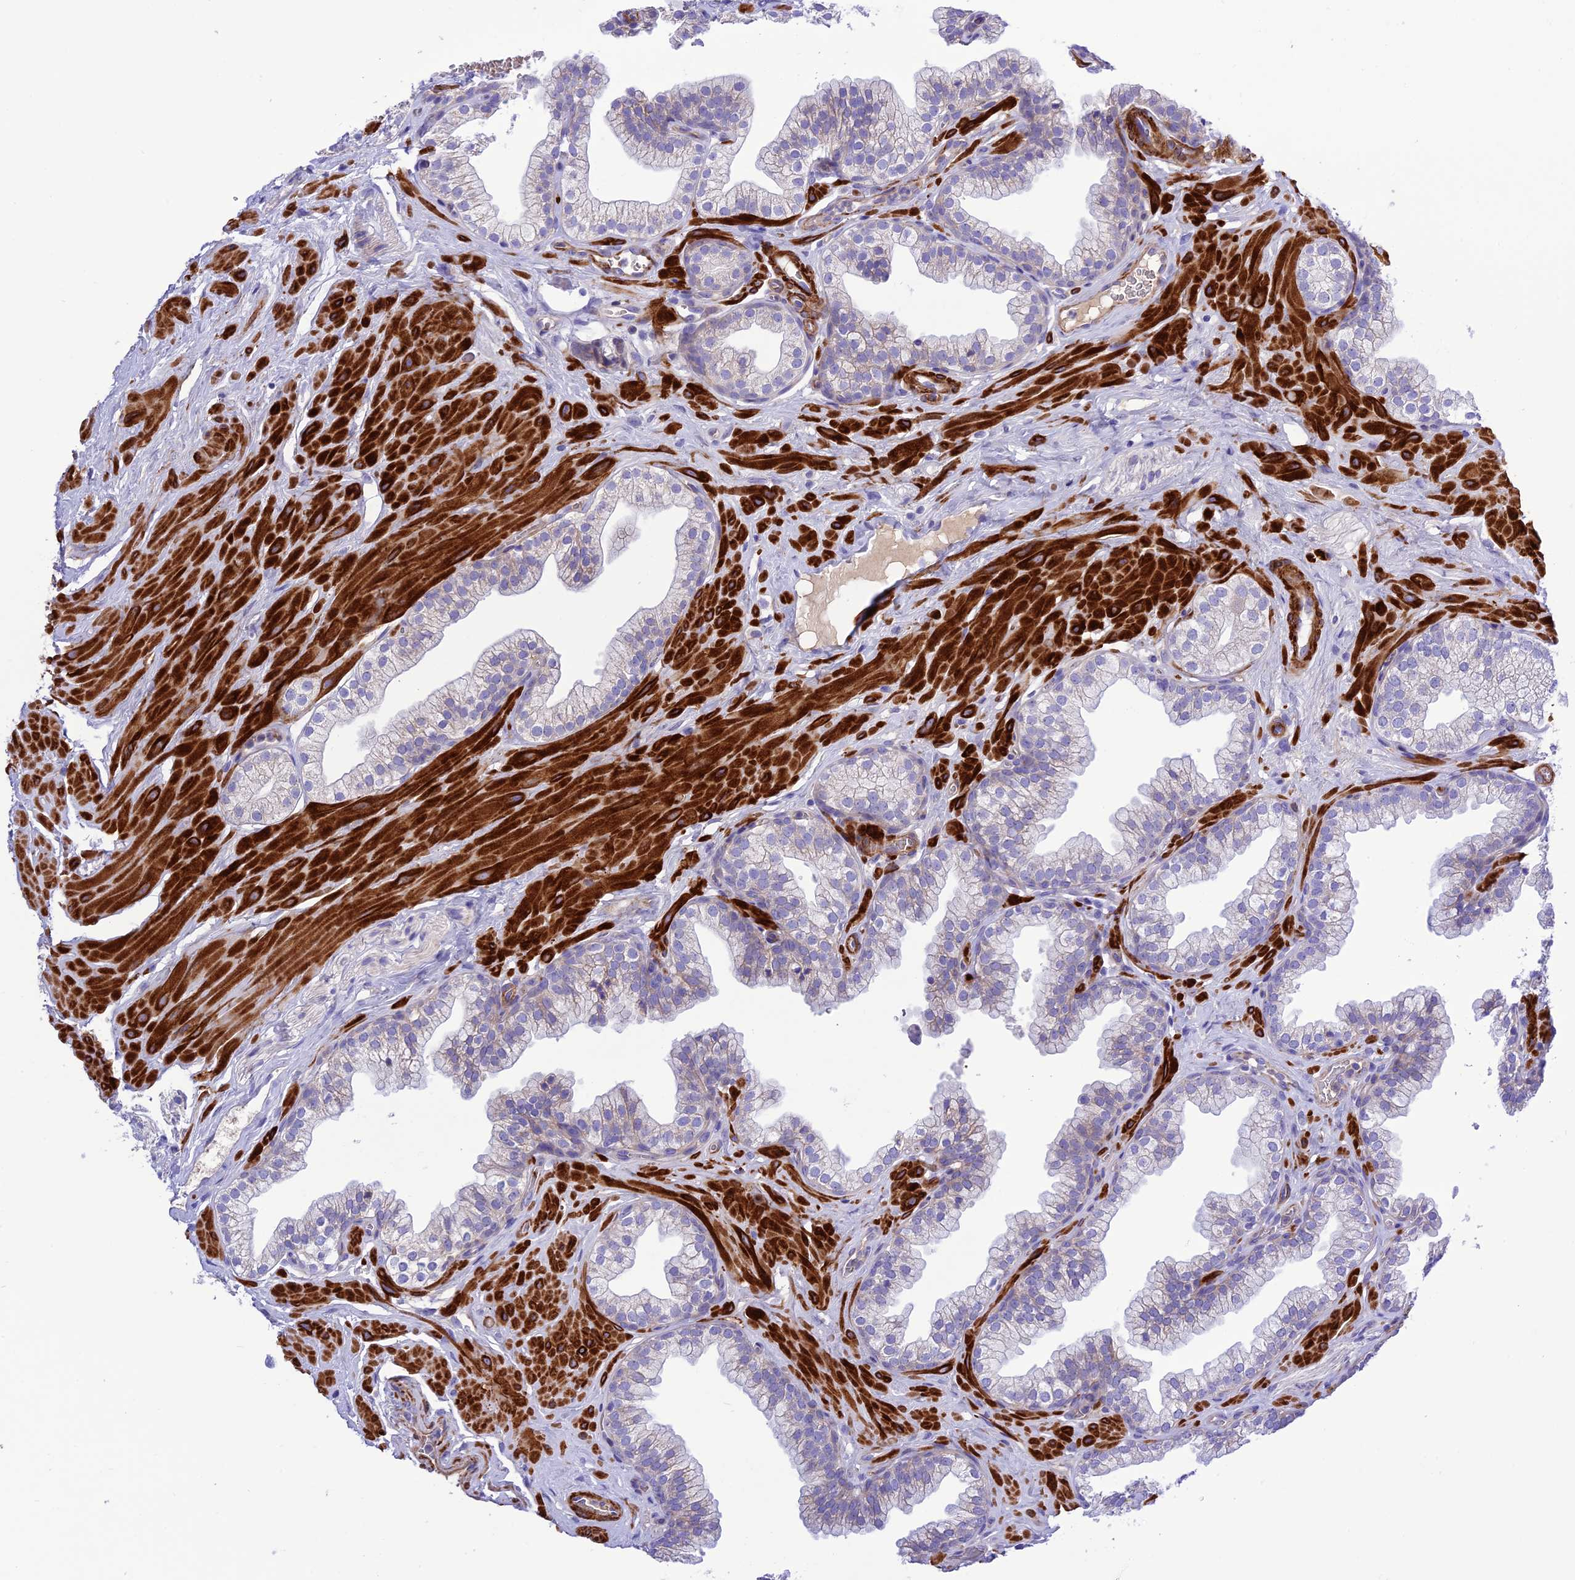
{"staining": {"intensity": "negative", "quantity": "none", "location": "none"}, "tissue": "prostate", "cell_type": "Glandular cells", "image_type": "normal", "snomed": [{"axis": "morphology", "description": "Normal tissue, NOS"}, {"axis": "morphology", "description": "Urothelial carcinoma, Low grade"}, {"axis": "topography", "description": "Urinary bladder"}, {"axis": "topography", "description": "Prostate"}], "caption": "DAB (3,3'-diaminobenzidine) immunohistochemical staining of normal human prostate reveals no significant staining in glandular cells. (Brightfield microscopy of DAB (3,3'-diaminobenzidine) IHC at high magnification).", "gene": "FRA10AC1", "patient": {"sex": "male", "age": 60}}